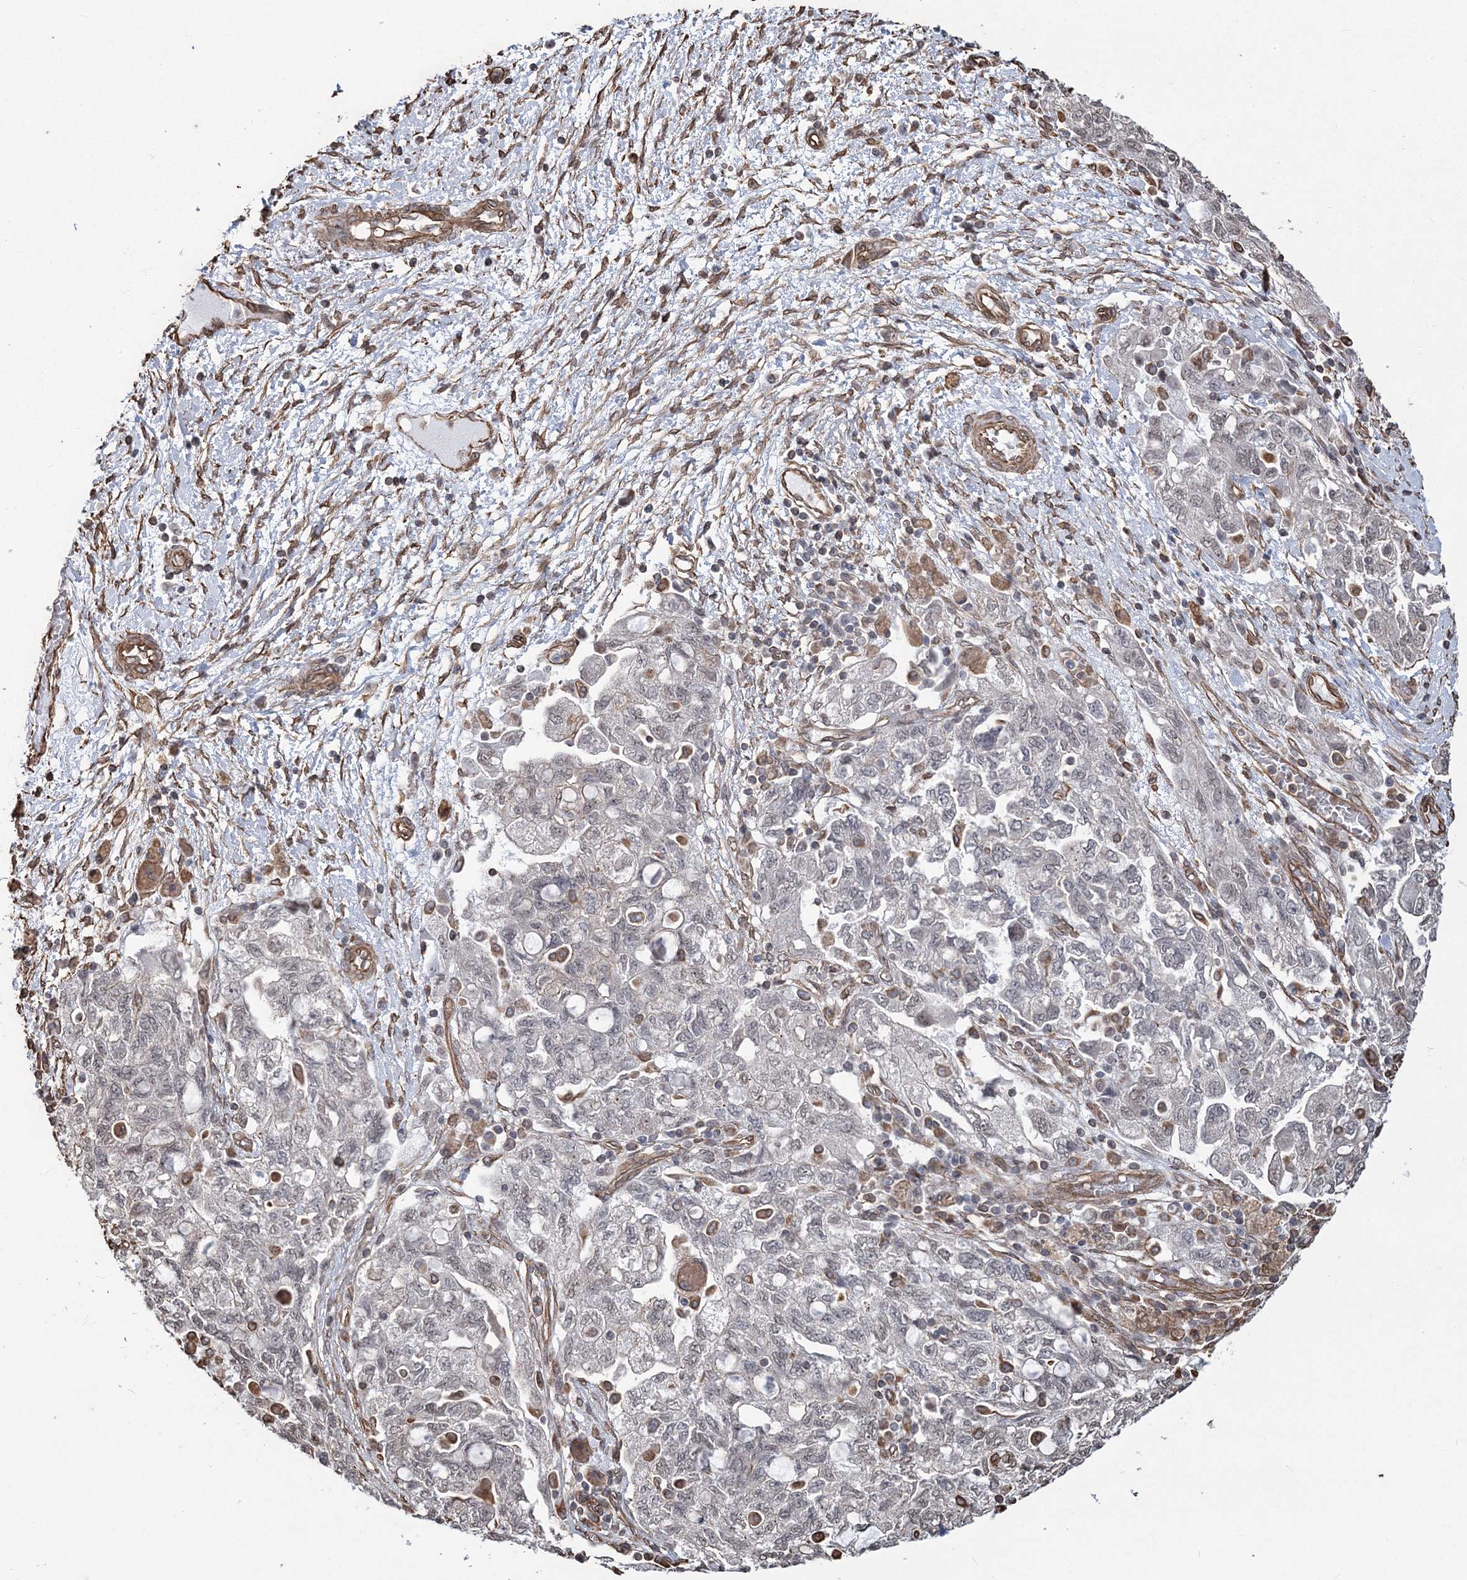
{"staining": {"intensity": "weak", "quantity": "<25%", "location": "nuclear"}, "tissue": "ovarian cancer", "cell_type": "Tumor cells", "image_type": "cancer", "snomed": [{"axis": "morphology", "description": "Carcinoma, NOS"}, {"axis": "morphology", "description": "Cystadenocarcinoma, serous, NOS"}, {"axis": "topography", "description": "Ovary"}], "caption": "A photomicrograph of human ovarian carcinoma is negative for staining in tumor cells.", "gene": "ATP11B", "patient": {"sex": "female", "age": 69}}